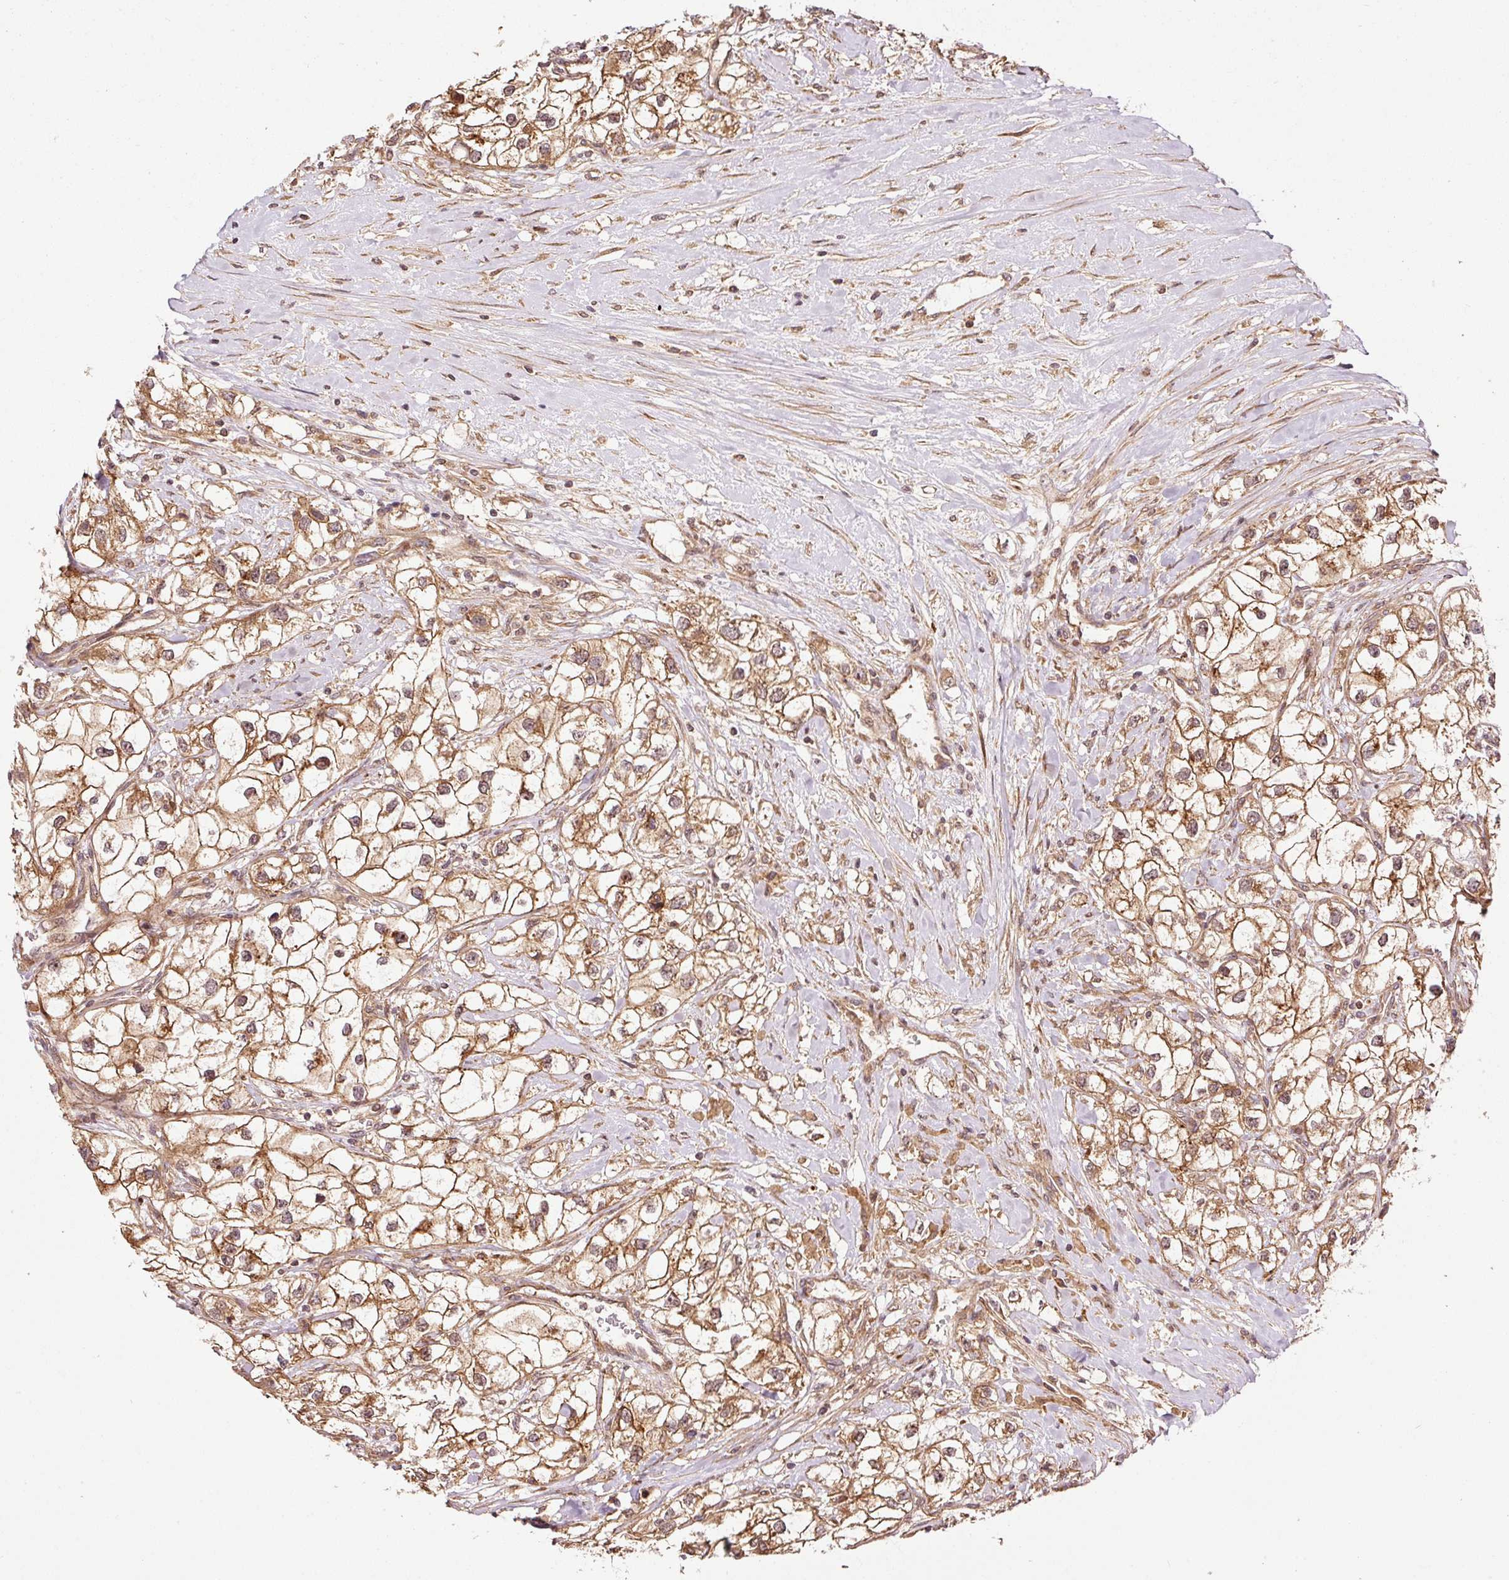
{"staining": {"intensity": "moderate", "quantity": ">75%", "location": "cytoplasmic/membranous"}, "tissue": "renal cancer", "cell_type": "Tumor cells", "image_type": "cancer", "snomed": [{"axis": "morphology", "description": "Adenocarcinoma, NOS"}, {"axis": "topography", "description": "Kidney"}], "caption": "About >75% of tumor cells in human adenocarcinoma (renal) show moderate cytoplasmic/membranous protein staining as visualized by brown immunohistochemical staining.", "gene": "OXER1", "patient": {"sex": "male", "age": 59}}